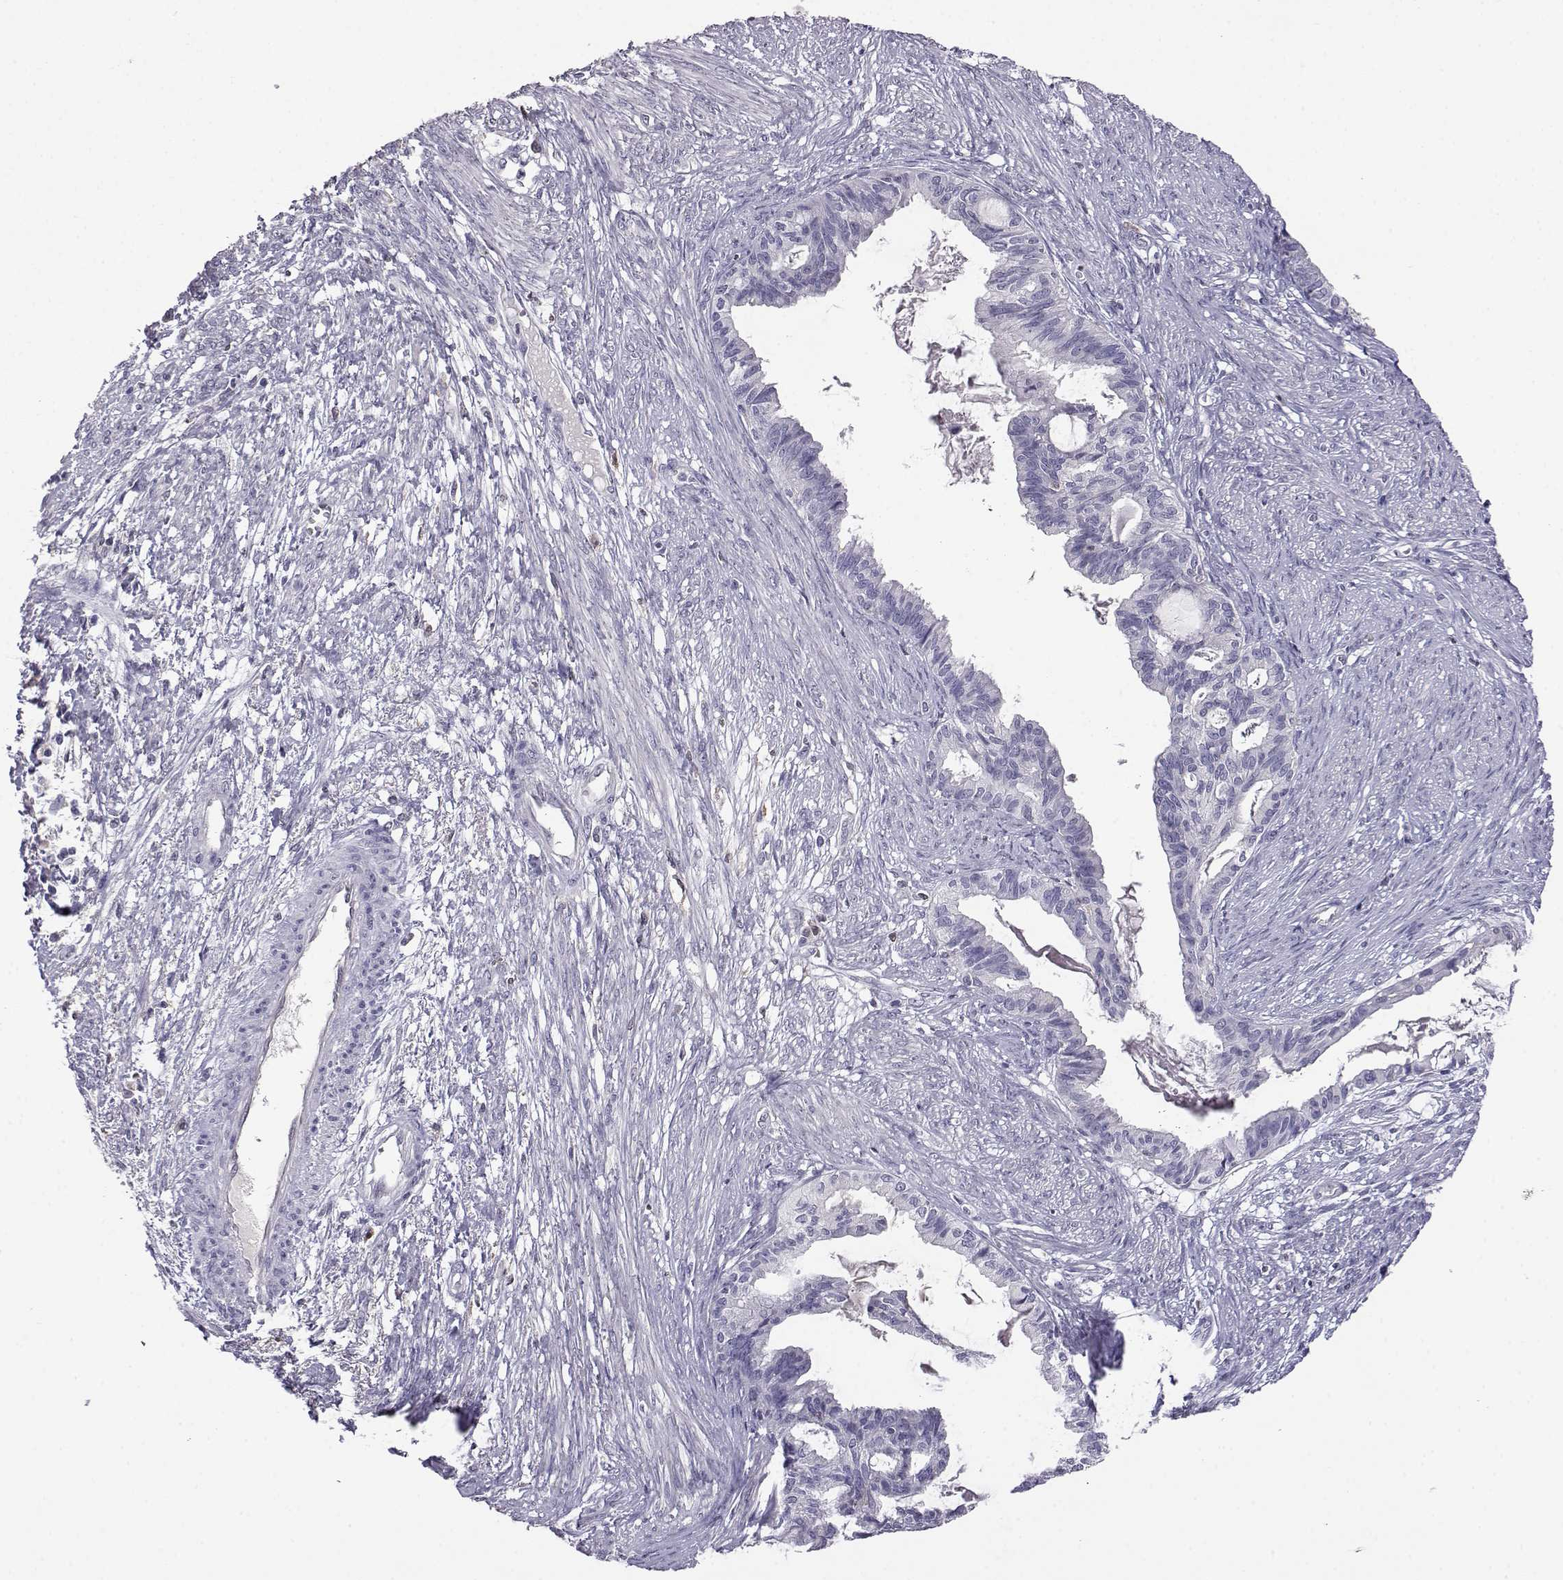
{"staining": {"intensity": "negative", "quantity": "none", "location": "none"}, "tissue": "endometrial cancer", "cell_type": "Tumor cells", "image_type": "cancer", "snomed": [{"axis": "morphology", "description": "Adenocarcinoma, NOS"}, {"axis": "topography", "description": "Endometrium"}], "caption": "High power microscopy image of an immunohistochemistry histopathology image of endometrial adenocarcinoma, revealing no significant expression in tumor cells.", "gene": "AKR1B1", "patient": {"sex": "female", "age": 86}}